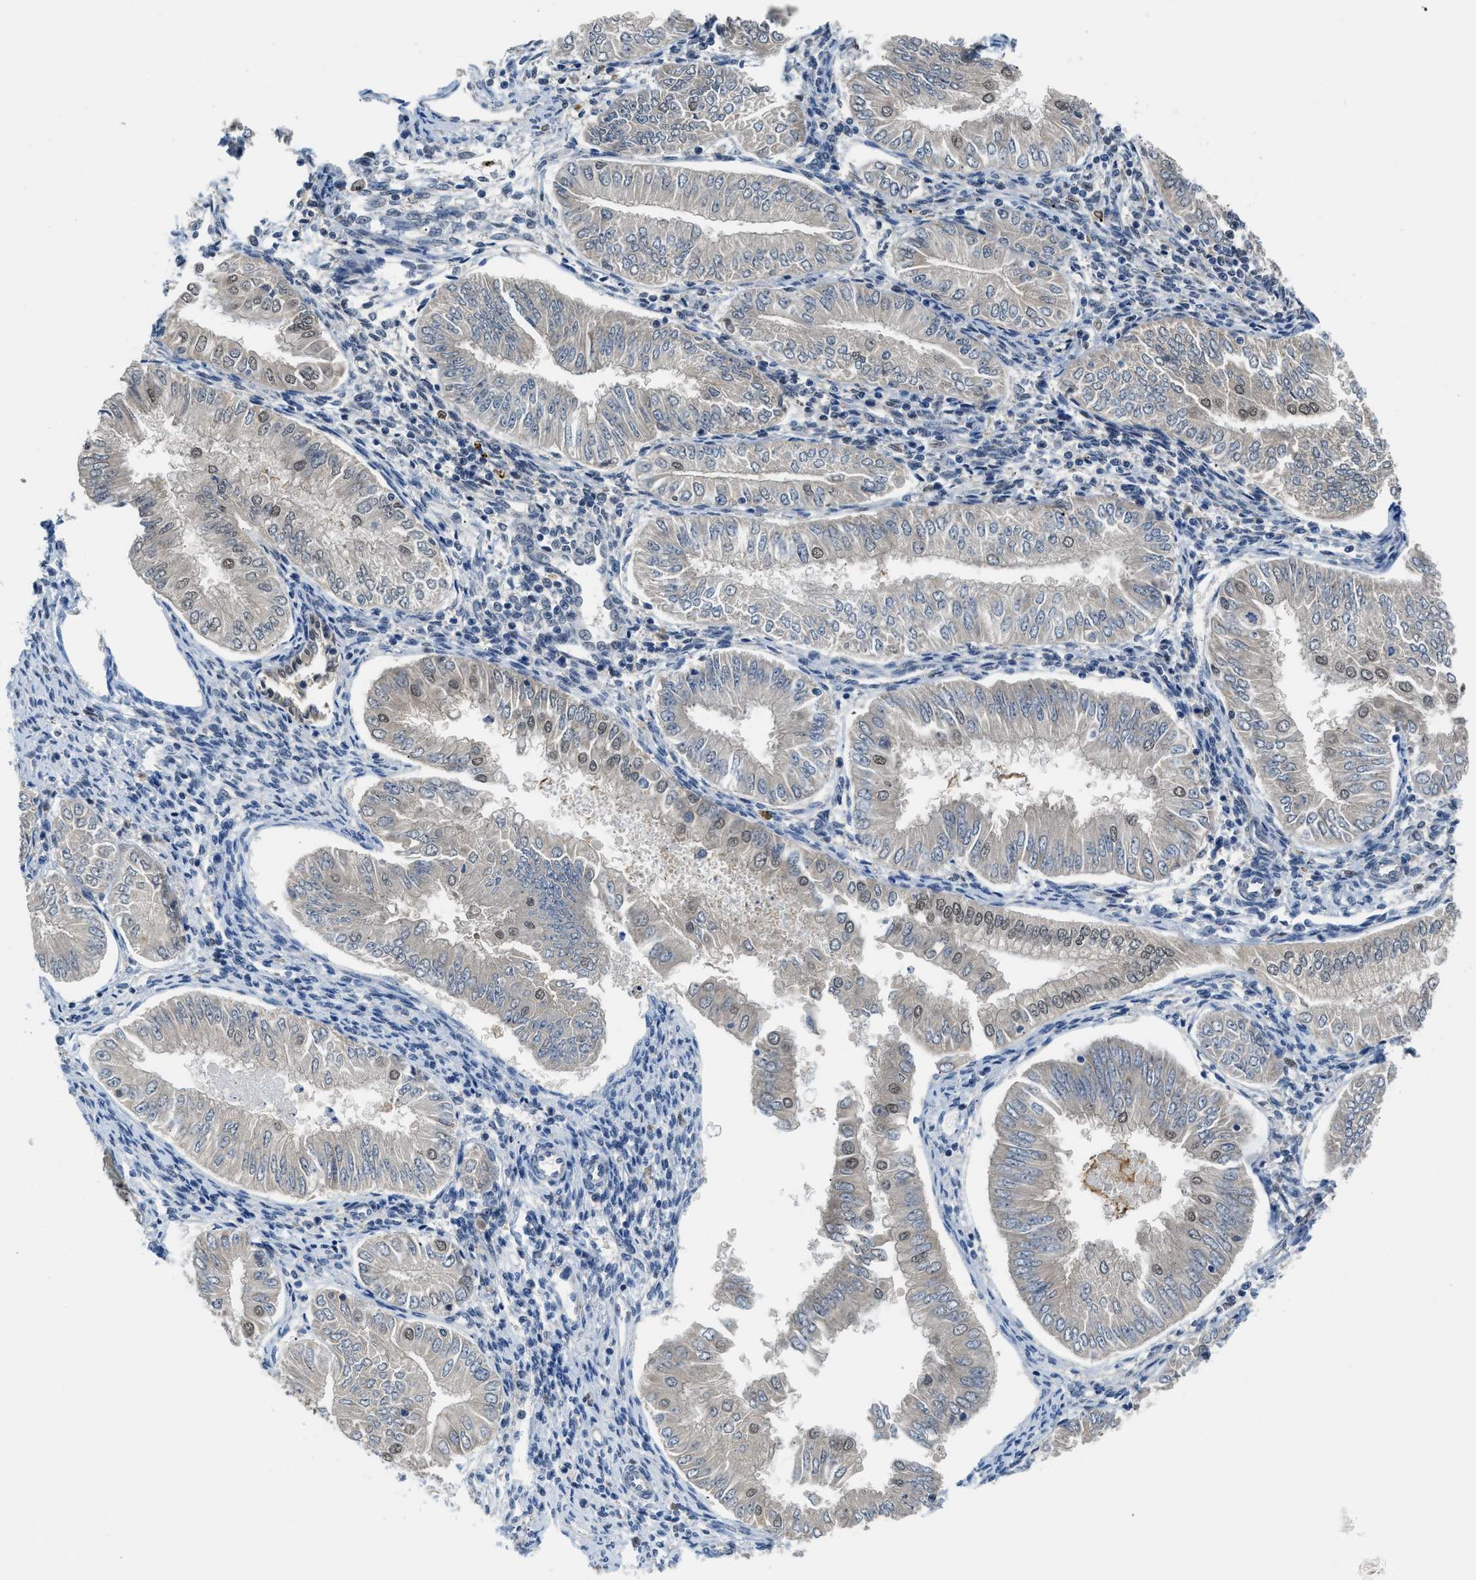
{"staining": {"intensity": "negative", "quantity": "none", "location": "none"}, "tissue": "endometrial cancer", "cell_type": "Tumor cells", "image_type": "cancer", "snomed": [{"axis": "morphology", "description": "Normal tissue, NOS"}, {"axis": "morphology", "description": "Adenocarcinoma, NOS"}, {"axis": "topography", "description": "Endometrium"}], "caption": "Endometrial cancer (adenocarcinoma) was stained to show a protein in brown. There is no significant staining in tumor cells.", "gene": "ALX1", "patient": {"sex": "female", "age": 53}}